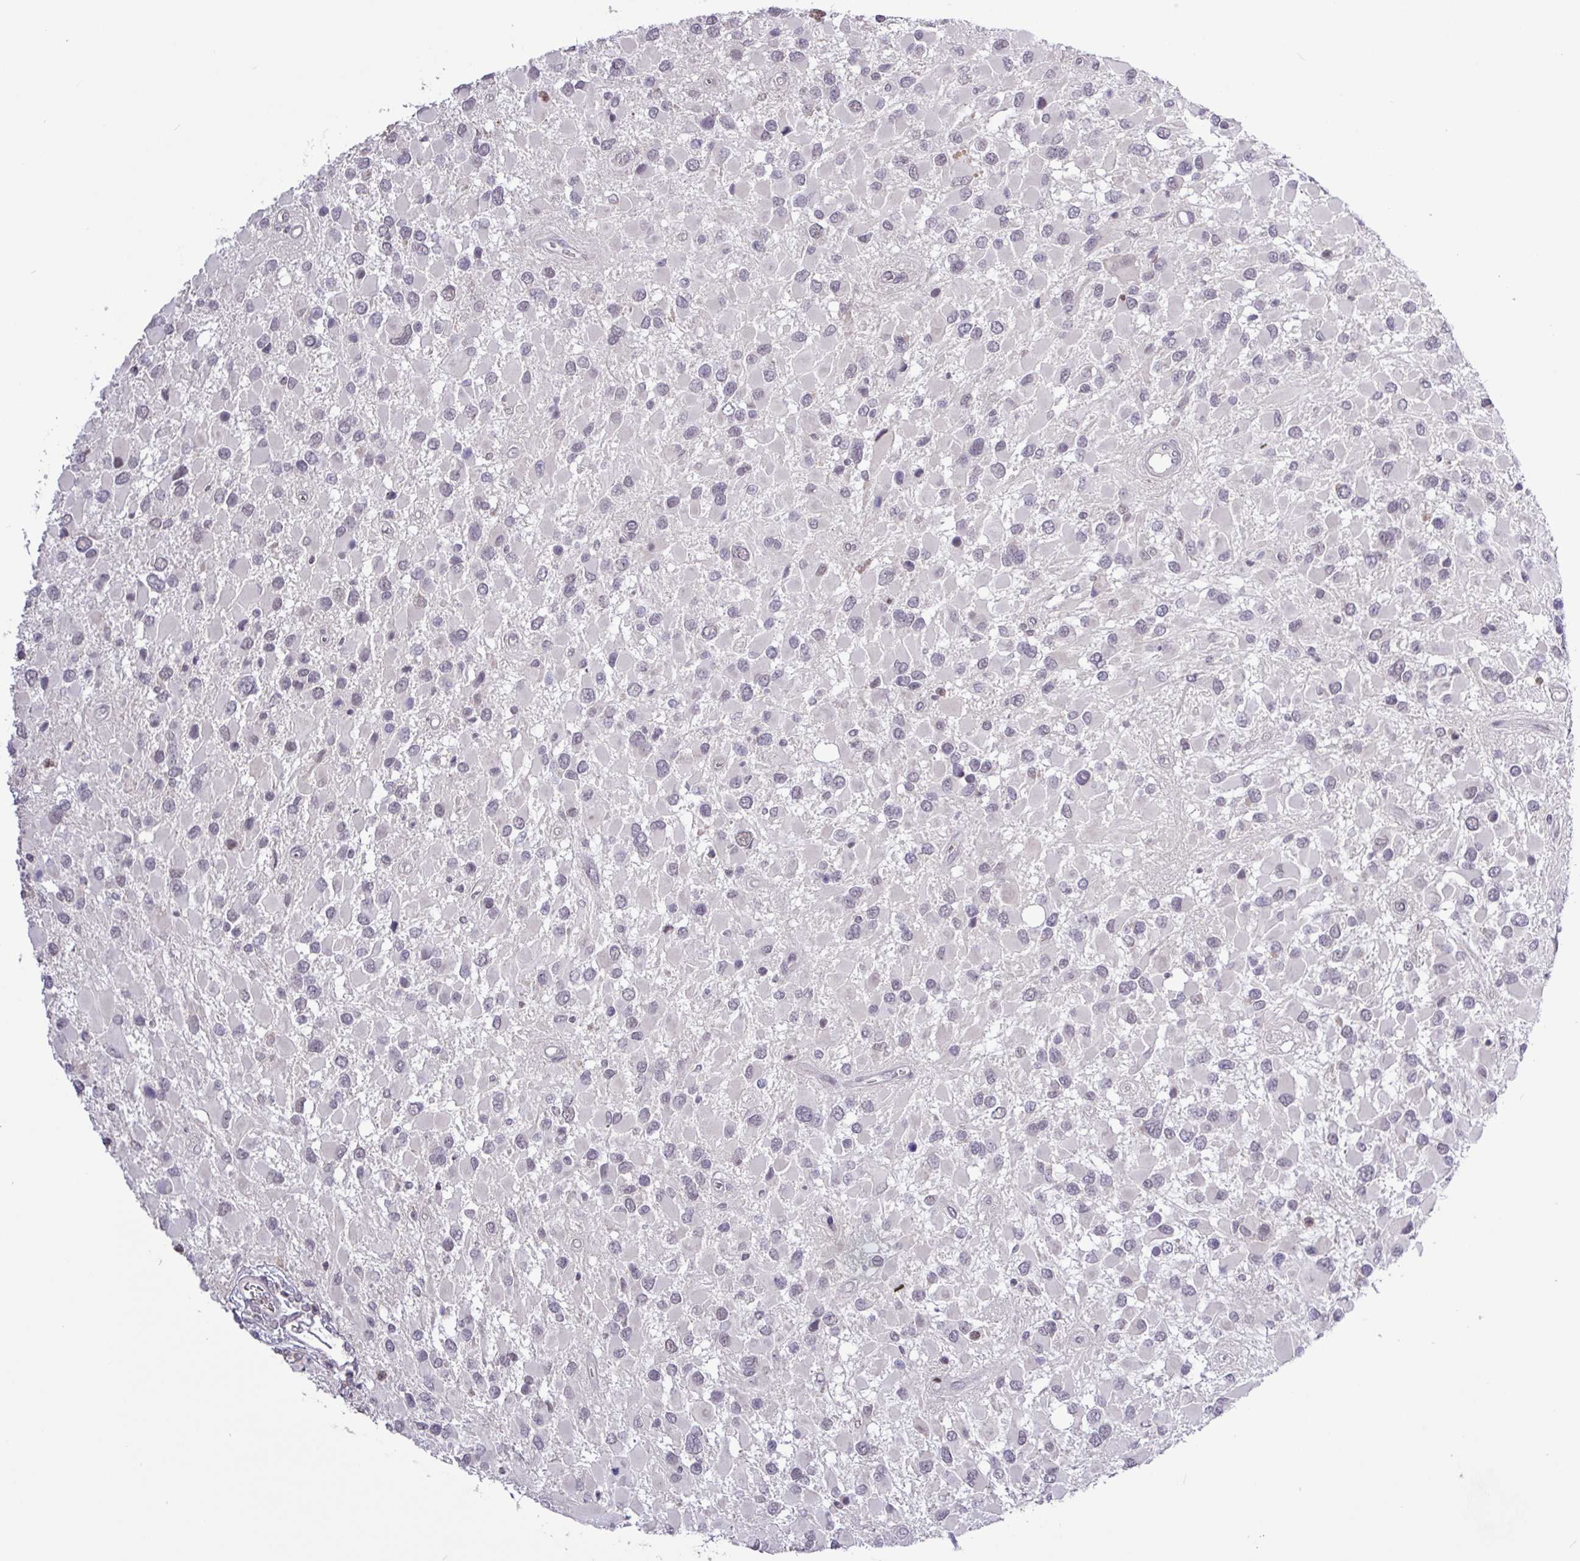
{"staining": {"intensity": "negative", "quantity": "none", "location": "none"}, "tissue": "glioma", "cell_type": "Tumor cells", "image_type": "cancer", "snomed": [{"axis": "morphology", "description": "Glioma, malignant, High grade"}, {"axis": "topography", "description": "Brain"}], "caption": "This micrograph is of malignant glioma (high-grade) stained with immunohistochemistry to label a protein in brown with the nuclei are counter-stained blue. There is no staining in tumor cells.", "gene": "RTL3", "patient": {"sex": "male", "age": 53}}